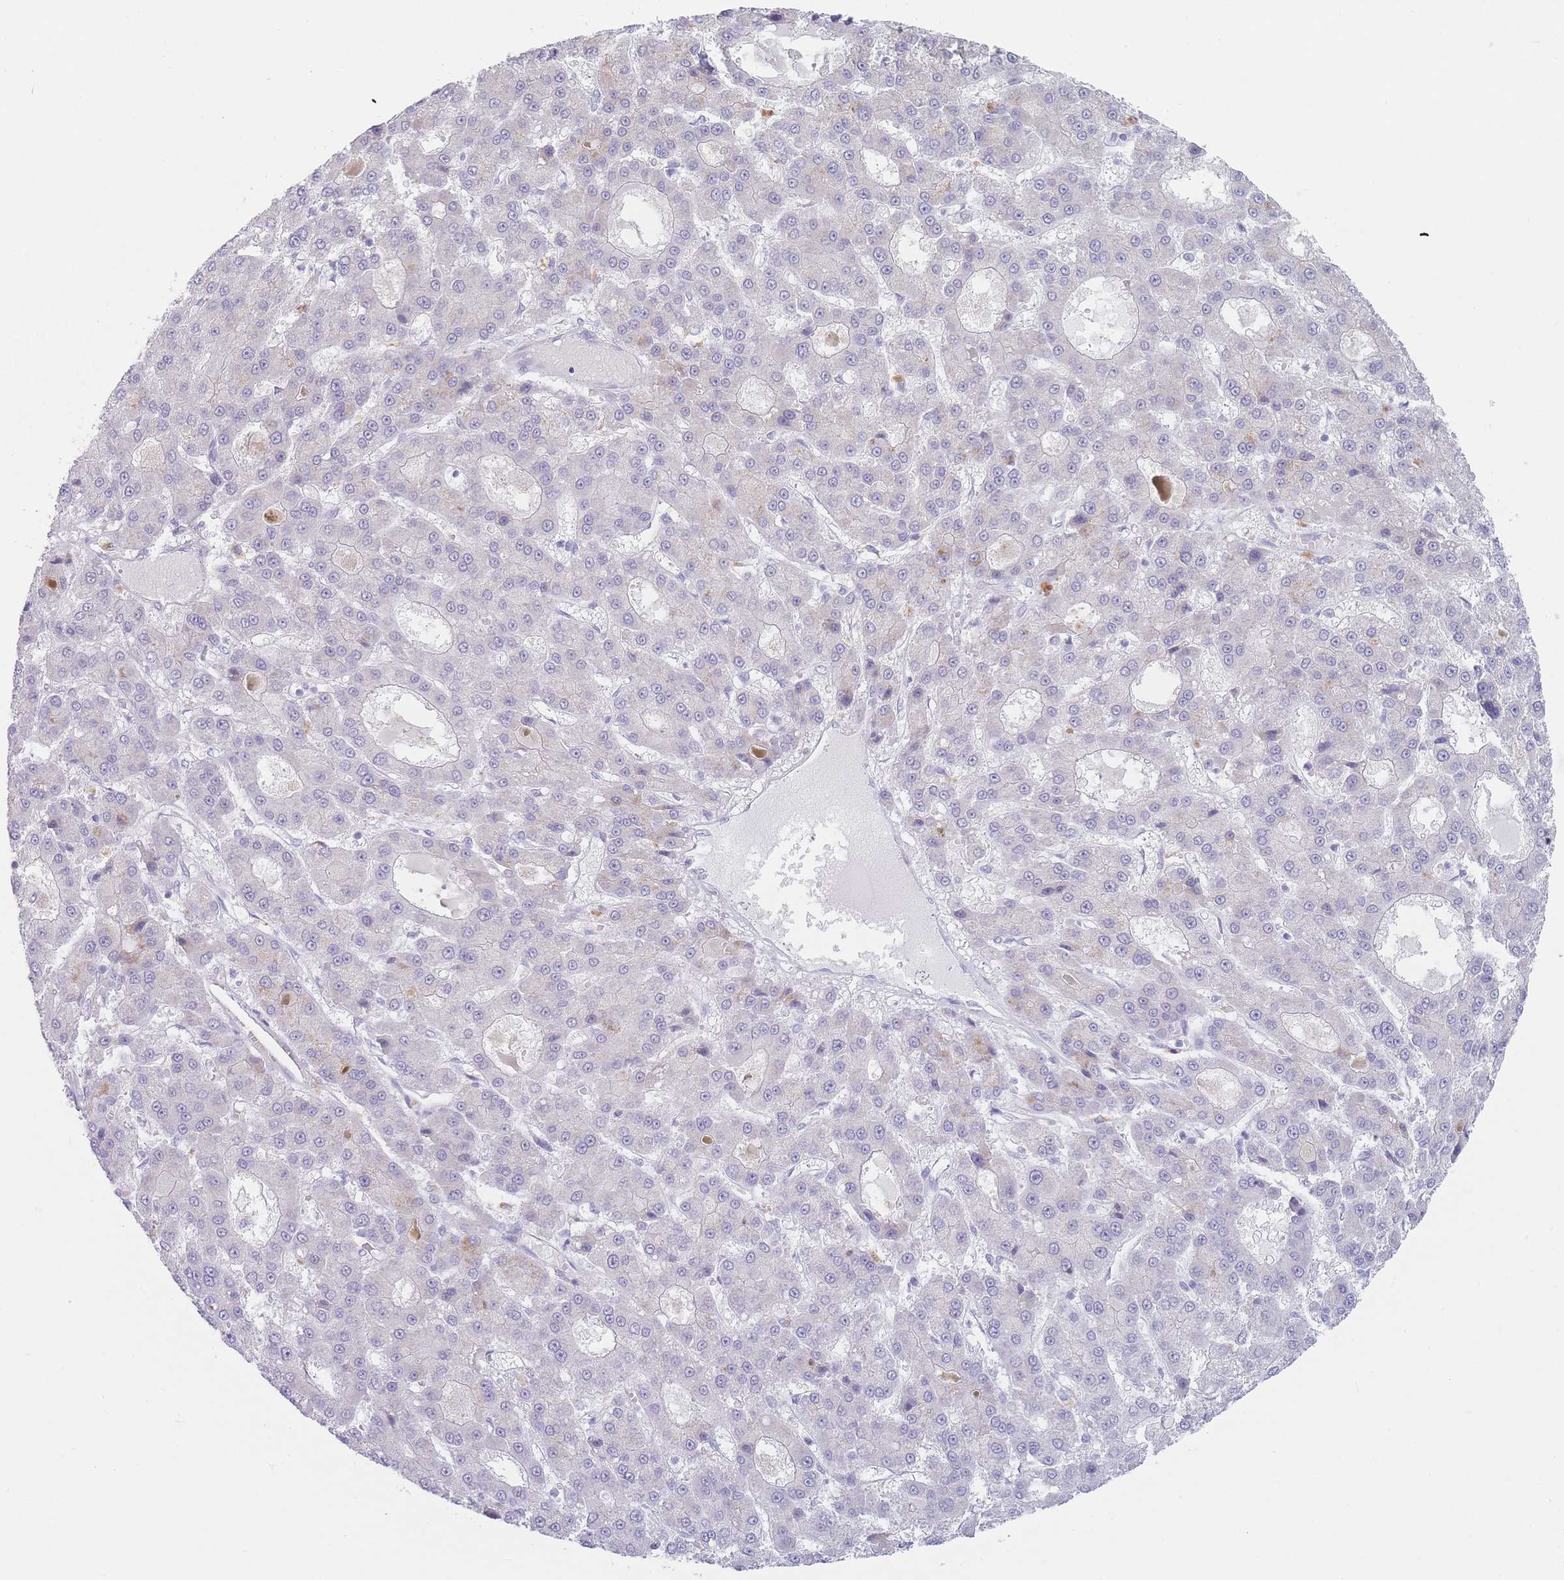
{"staining": {"intensity": "negative", "quantity": "none", "location": "none"}, "tissue": "liver cancer", "cell_type": "Tumor cells", "image_type": "cancer", "snomed": [{"axis": "morphology", "description": "Carcinoma, Hepatocellular, NOS"}, {"axis": "topography", "description": "Liver"}], "caption": "Immunohistochemistry micrograph of liver cancer stained for a protein (brown), which reveals no expression in tumor cells.", "gene": "IFNA6", "patient": {"sex": "male", "age": 70}}